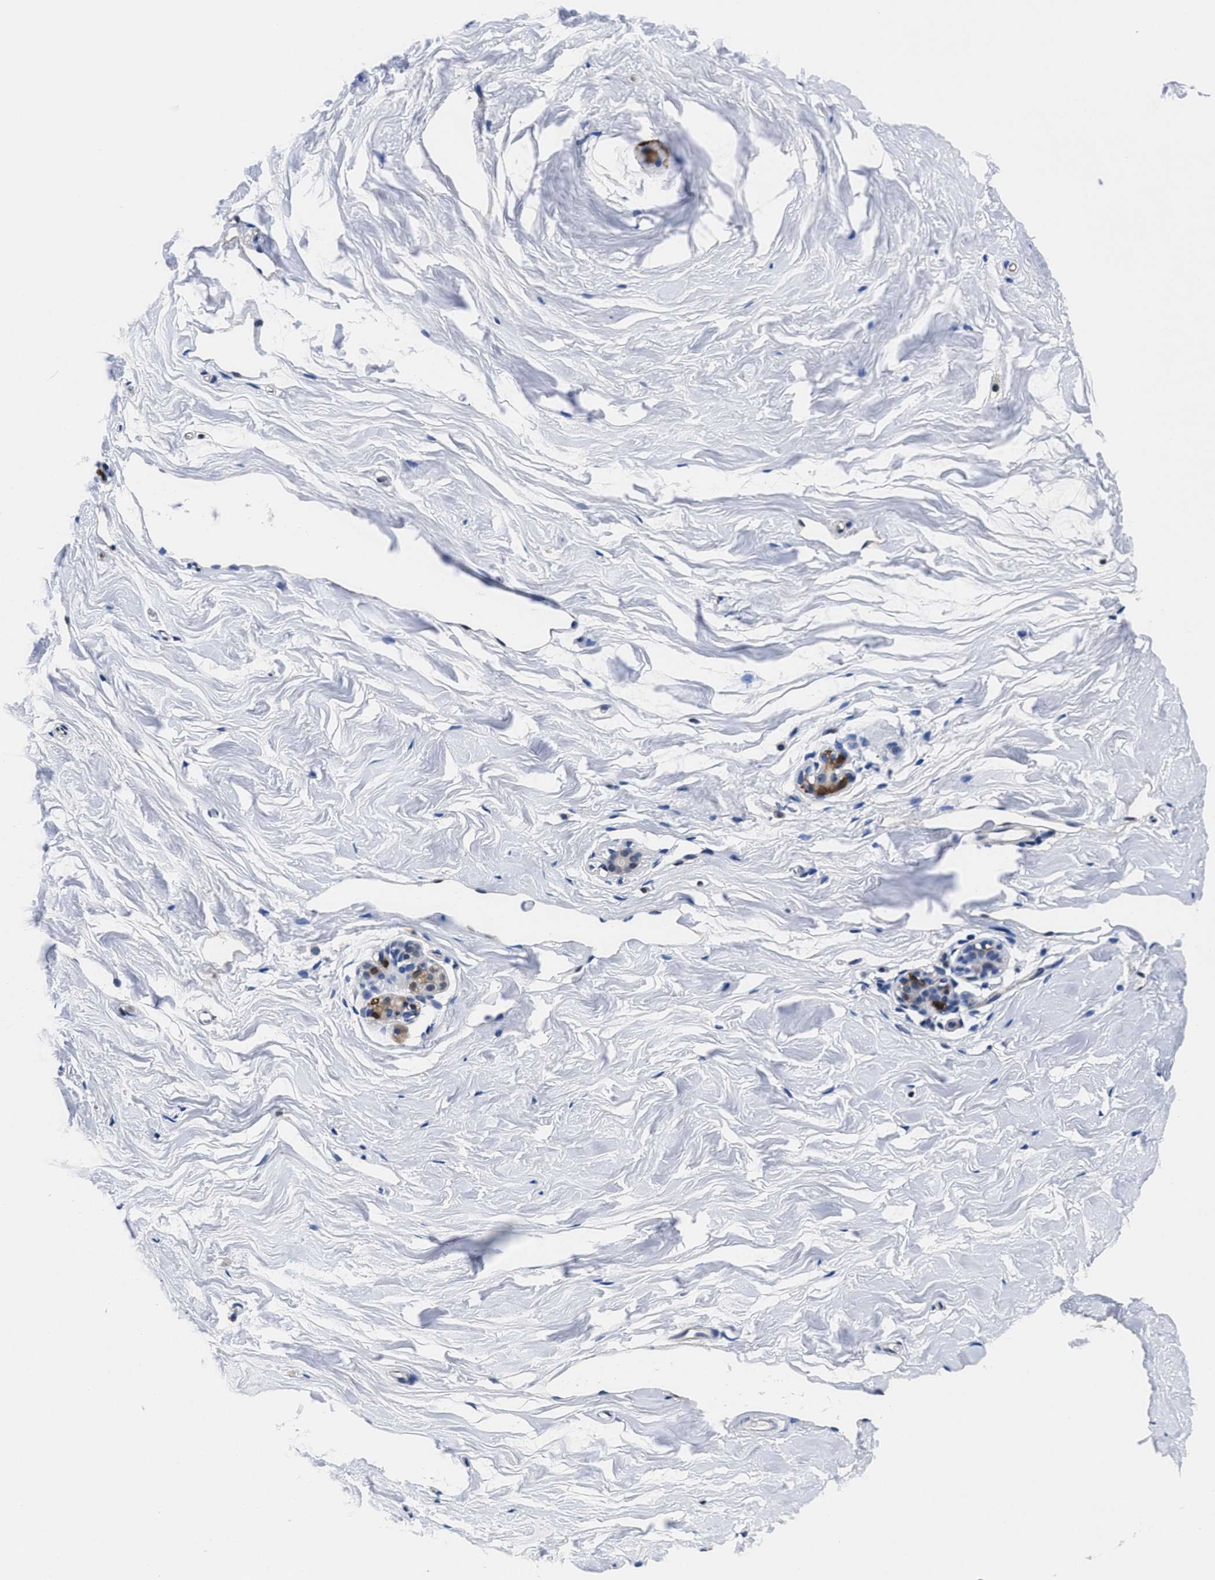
{"staining": {"intensity": "negative", "quantity": "none", "location": "none"}, "tissue": "breast", "cell_type": "Adipocytes", "image_type": "normal", "snomed": [{"axis": "morphology", "description": "Normal tissue, NOS"}, {"axis": "topography", "description": "Breast"}], "caption": "Immunohistochemical staining of normal human breast displays no significant expression in adipocytes. (DAB immunohistochemistry (IHC) with hematoxylin counter stain).", "gene": "ACLY", "patient": {"sex": "female", "age": 62}}